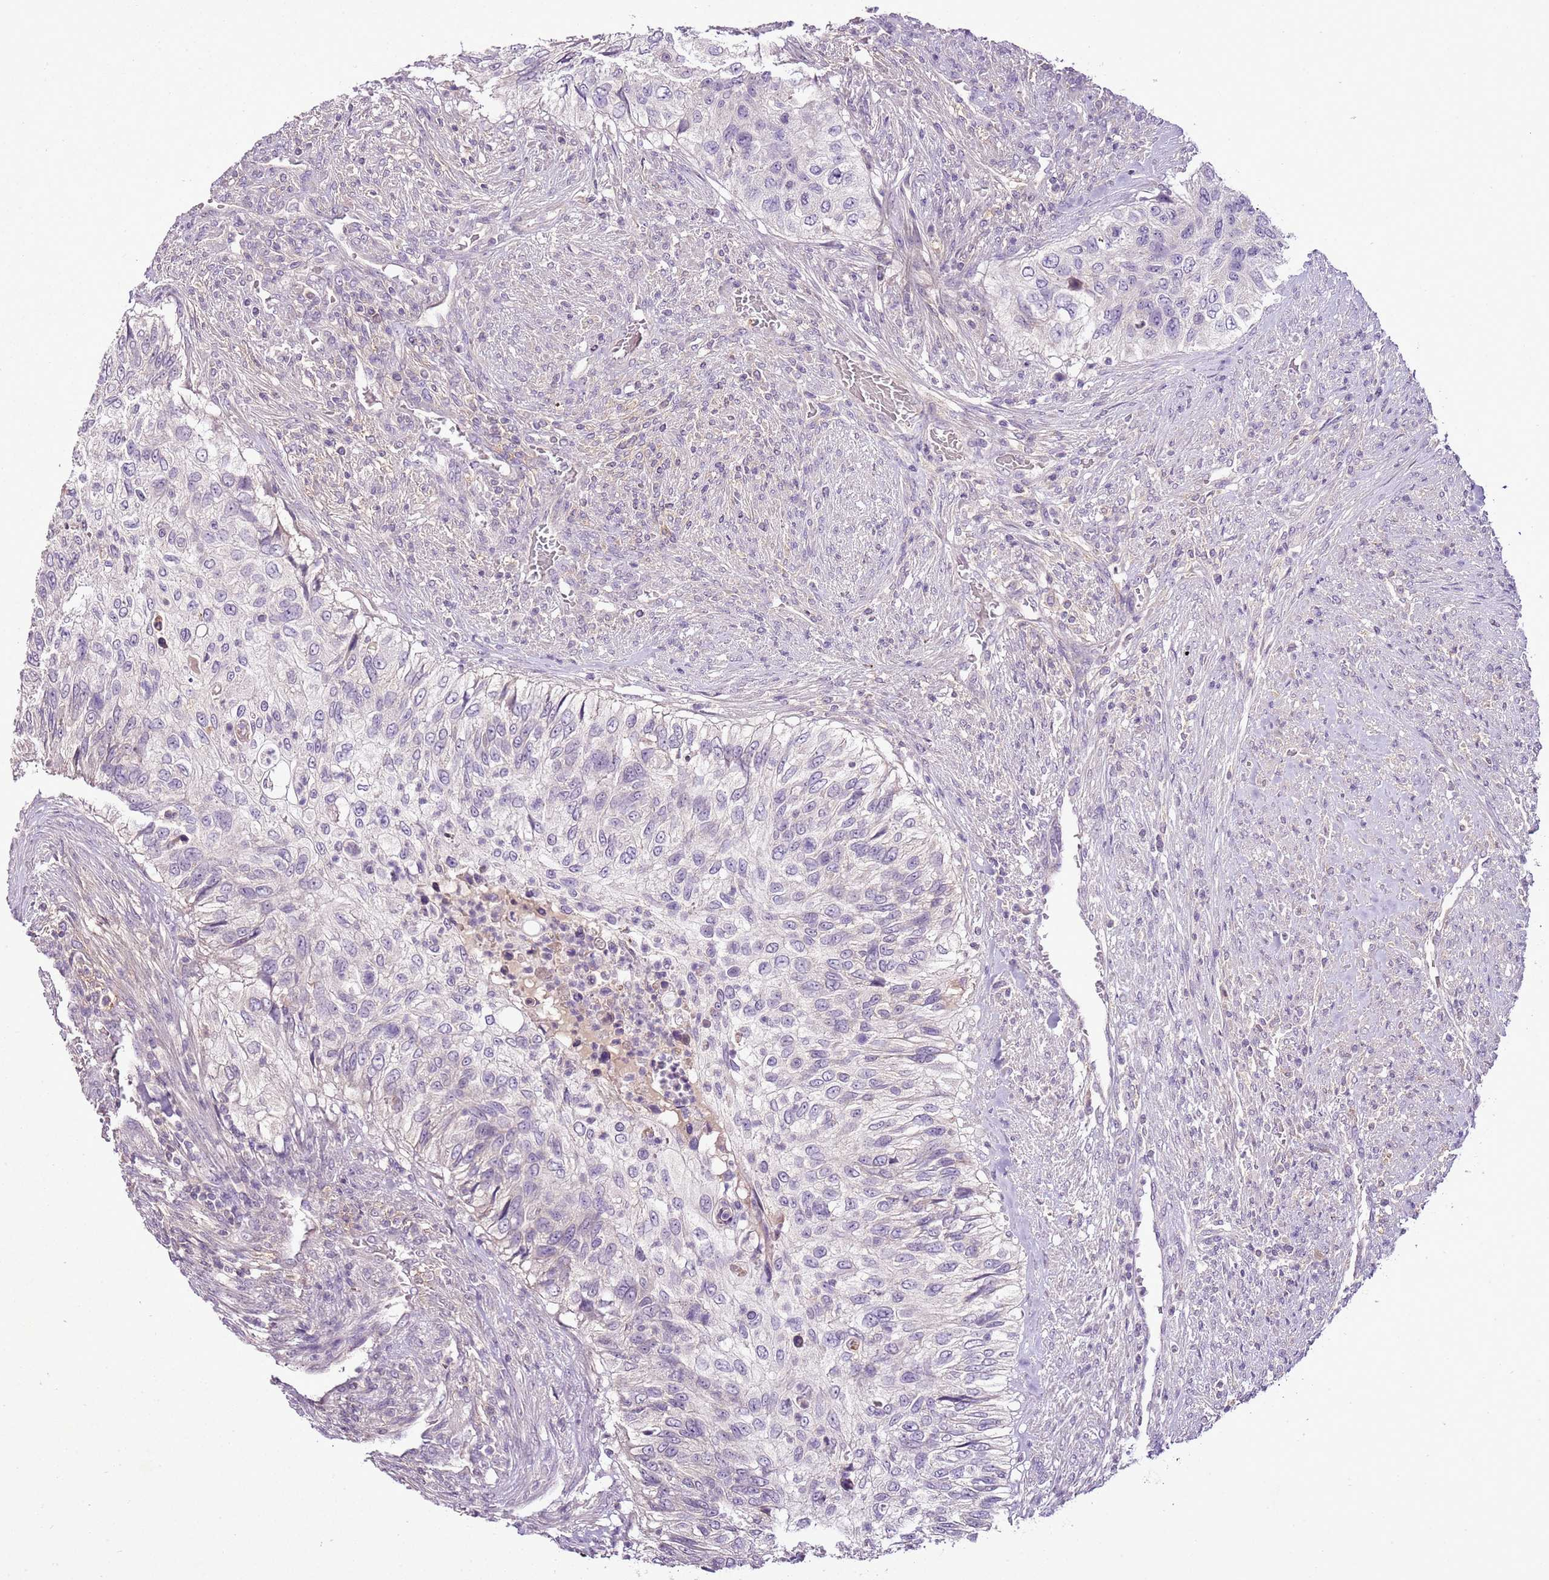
{"staining": {"intensity": "negative", "quantity": "none", "location": "none"}, "tissue": "urothelial cancer", "cell_type": "Tumor cells", "image_type": "cancer", "snomed": [{"axis": "morphology", "description": "Urothelial carcinoma, High grade"}, {"axis": "topography", "description": "Urinary bladder"}], "caption": "Micrograph shows no significant protein staining in tumor cells of urothelial cancer.", "gene": "CMKLR1", "patient": {"sex": "female", "age": 60}}